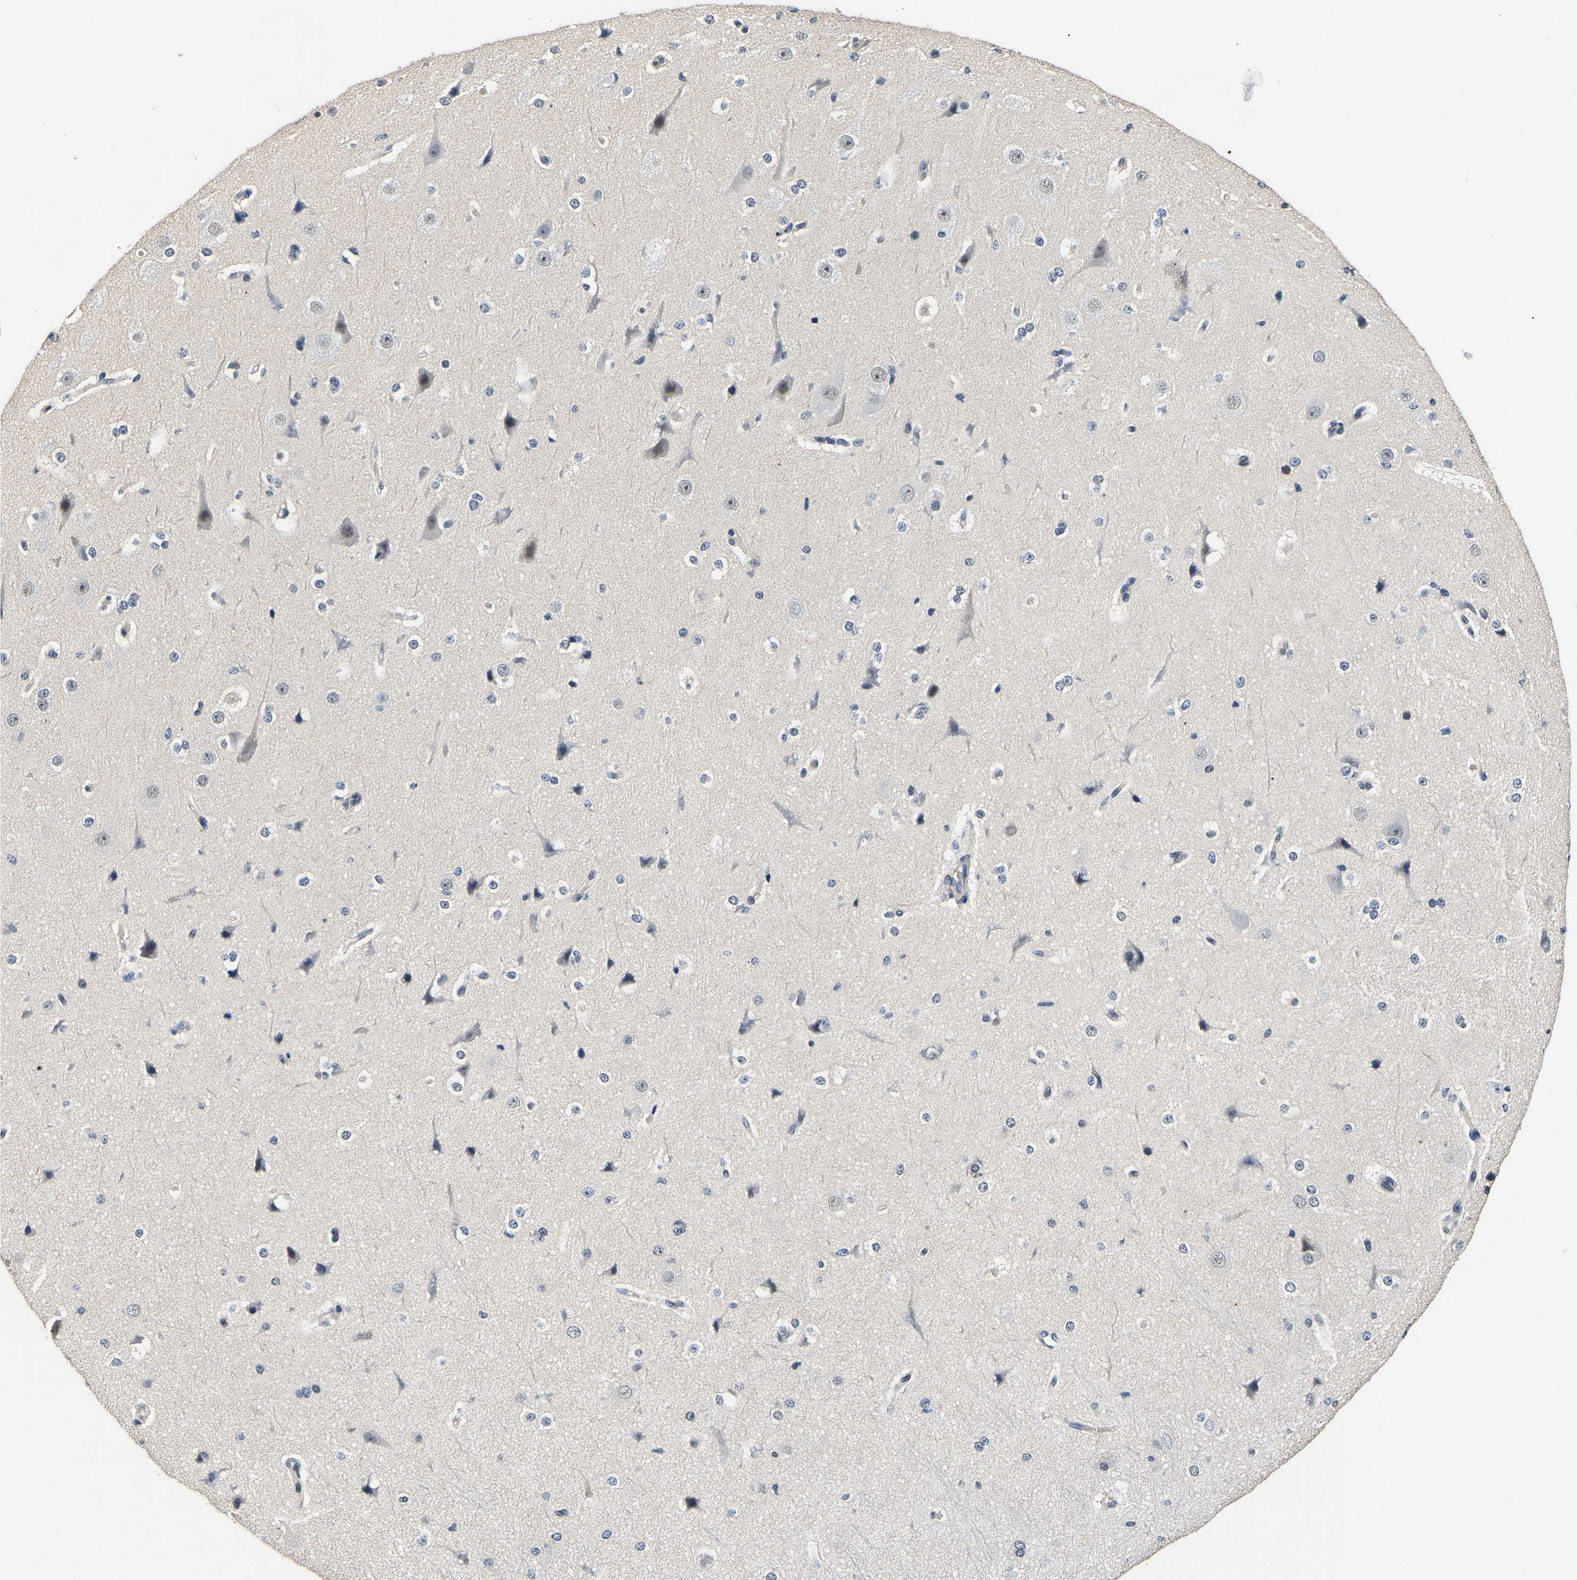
{"staining": {"intensity": "negative", "quantity": "none", "location": "none"}, "tissue": "cerebral cortex", "cell_type": "Endothelial cells", "image_type": "normal", "snomed": [{"axis": "morphology", "description": "Normal tissue, NOS"}, {"axis": "morphology", "description": "Developmental malformation"}, {"axis": "topography", "description": "Cerebral cortex"}], "caption": "Immunohistochemistry (IHC) histopathology image of benign cerebral cortex: cerebral cortex stained with DAB (3,3'-diaminobenzidine) displays no significant protein positivity in endothelial cells. (DAB (3,3'-diaminobenzidine) IHC with hematoxylin counter stain).", "gene": "RUVBL1", "patient": {"sex": "female", "age": 30}}